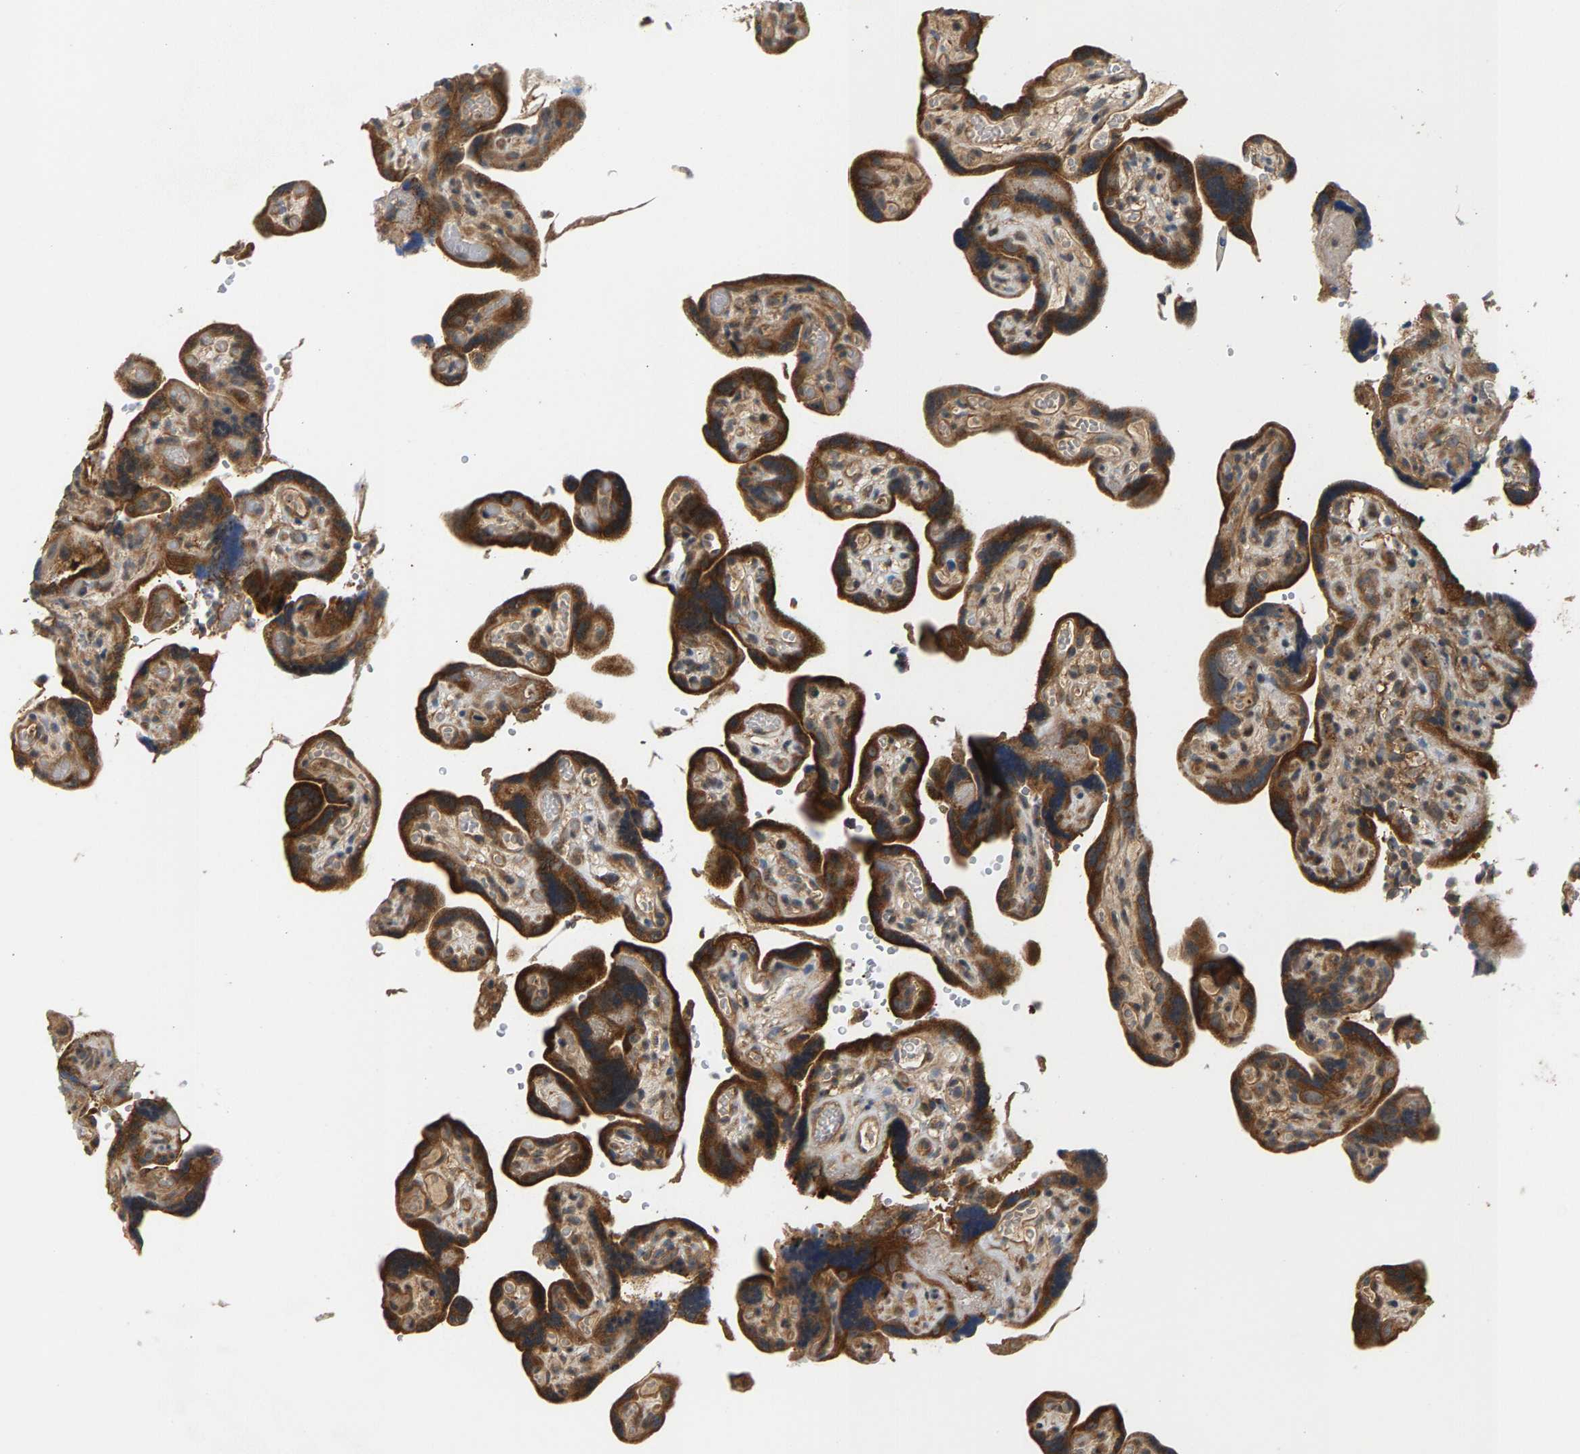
{"staining": {"intensity": "strong", "quantity": ">75%", "location": "cytoplasmic/membranous"}, "tissue": "placenta", "cell_type": "Decidual cells", "image_type": "normal", "snomed": [{"axis": "morphology", "description": "Normal tissue, NOS"}, {"axis": "topography", "description": "Placenta"}], "caption": "This is a micrograph of IHC staining of normal placenta, which shows strong expression in the cytoplasmic/membranous of decidual cells.", "gene": "MAP2K5", "patient": {"sex": "female", "age": 30}}